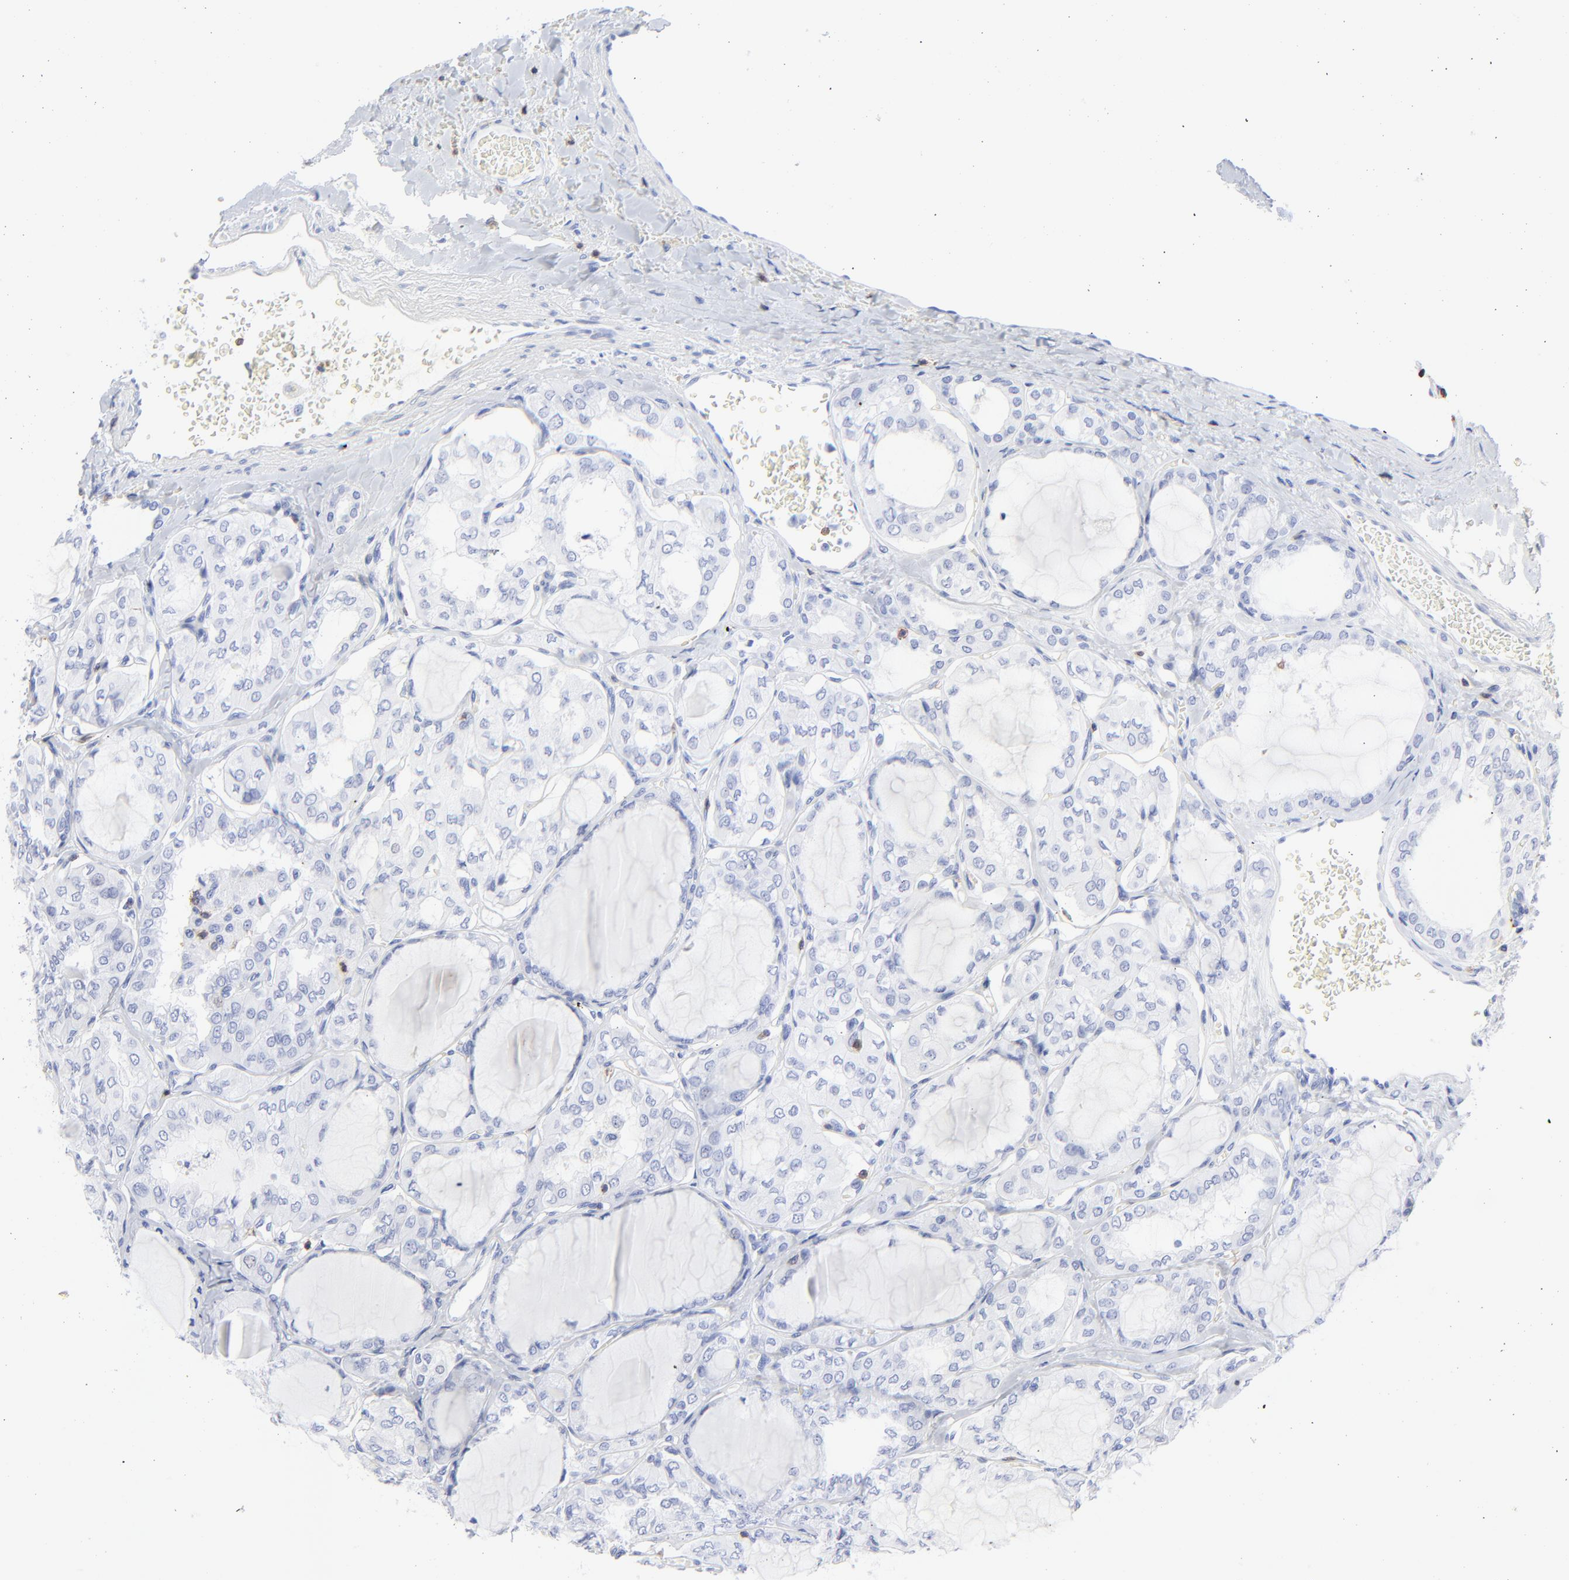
{"staining": {"intensity": "negative", "quantity": "none", "location": "none"}, "tissue": "thyroid cancer", "cell_type": "Tumor cells", "image_type": "cancer", "snomed": [{"axis": "morphology", "description": "Papillary adenocarcinoma, NOS"}, {"axis": "topography", "description": "Thyroid gland"}], "caption": "DAB (3,3'-diaminobenzidine) immunohistochemical staining of human papillary adenocarcinoma (thyroid) shows no significant staining in tumor cells.", "gene": "LCK", "patient": {"sex": "male", "age": 20}}